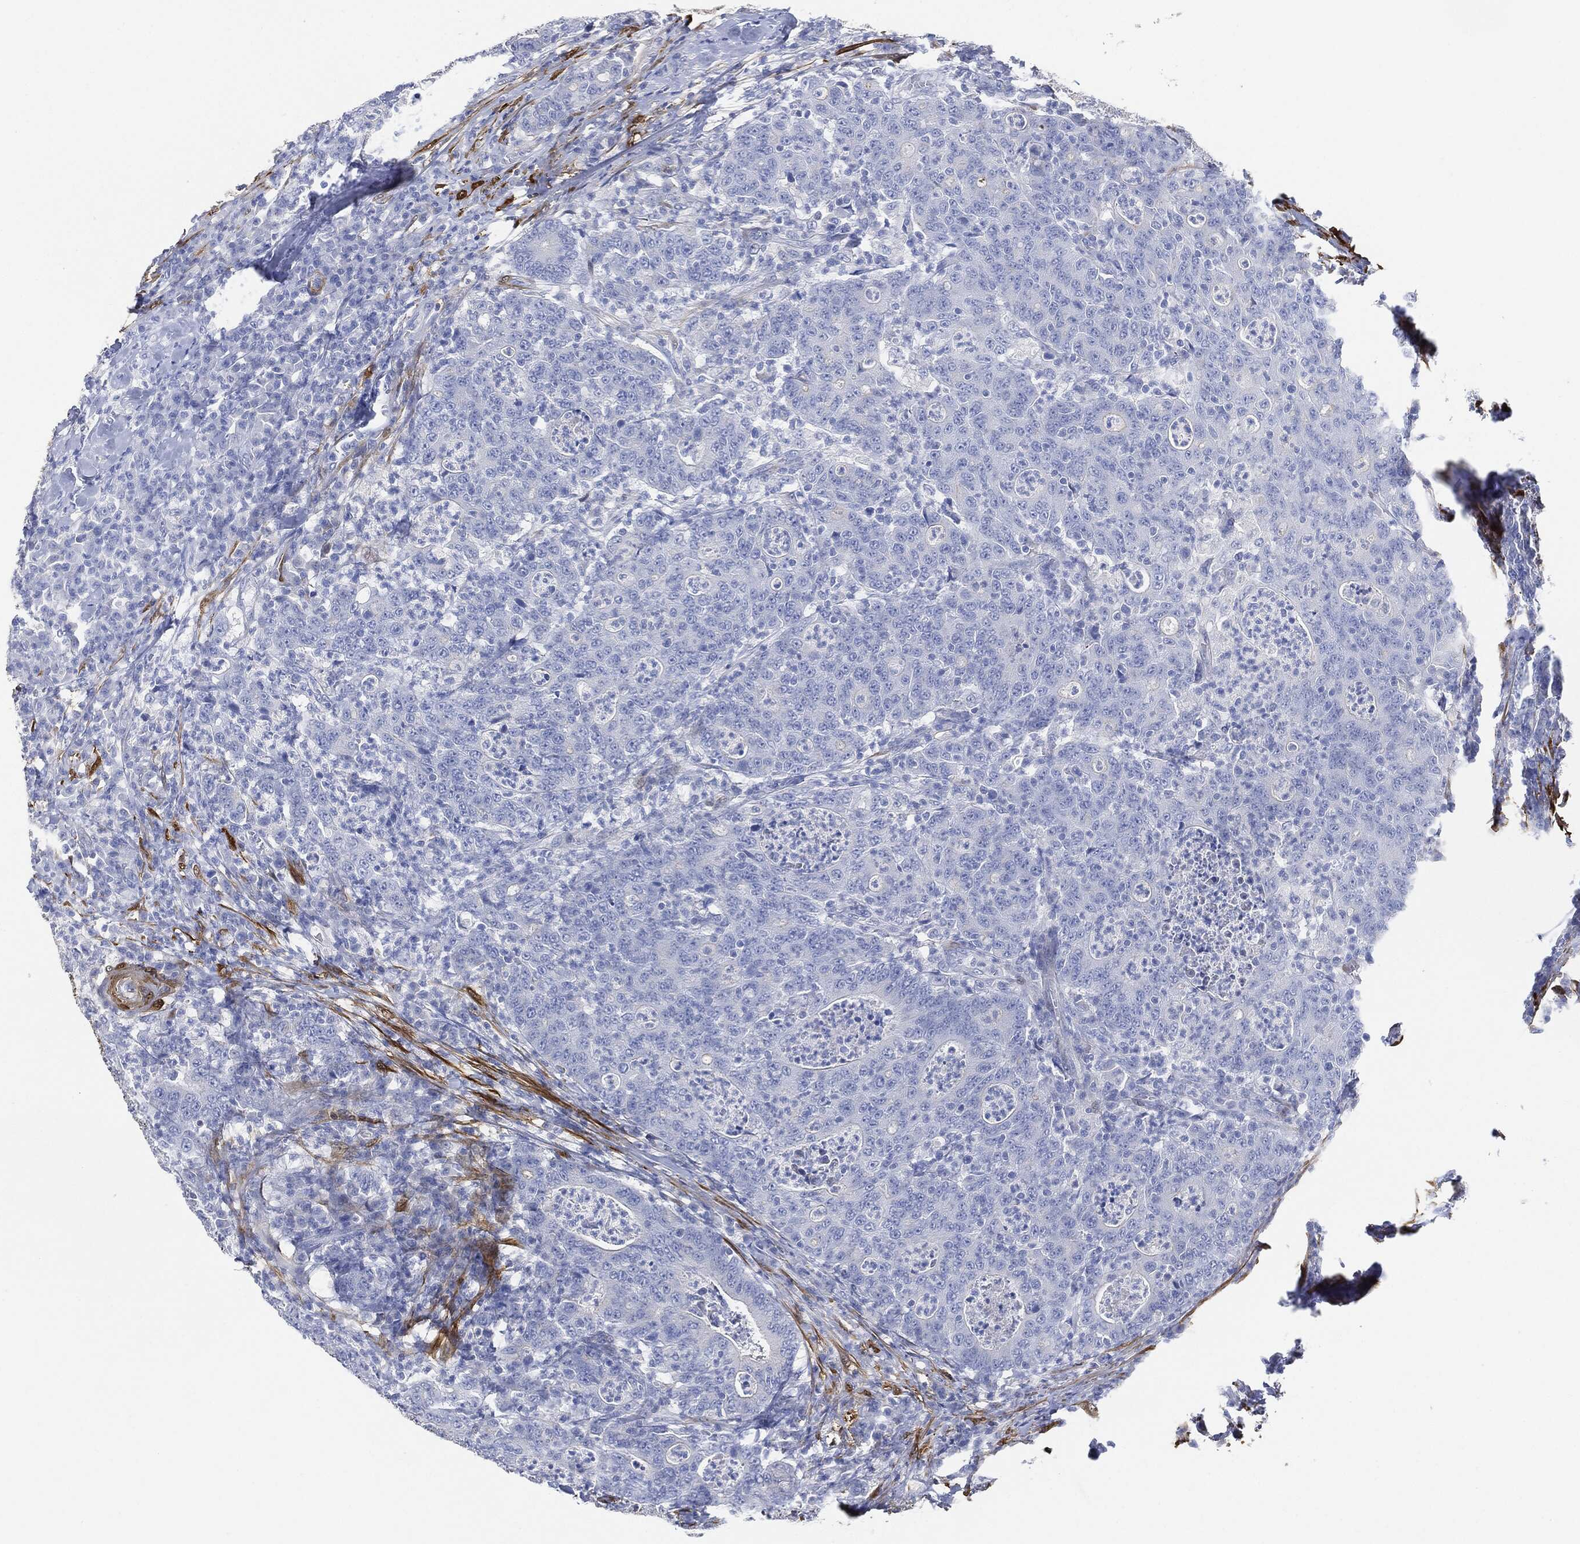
{"staining": {"intensity": "negative", "quantity": "none", "location": "none"}, "tissue": "colorectal cancer", "cell_type": "Tumor cells", "image_type": "cancer", "snomed": [{"axis": "morphology", "description": "Adenocarcinoma, NOS"}, {"axis": "topography", "description": "Colon"}], "caption": "IHC micrograph of human adenocarcinoma (colorectal) stained for a protein (brown), which displays no positivity in tumor cells.", "gene": "TAGLN", "patient": {"sex": "male", "age": 70}}